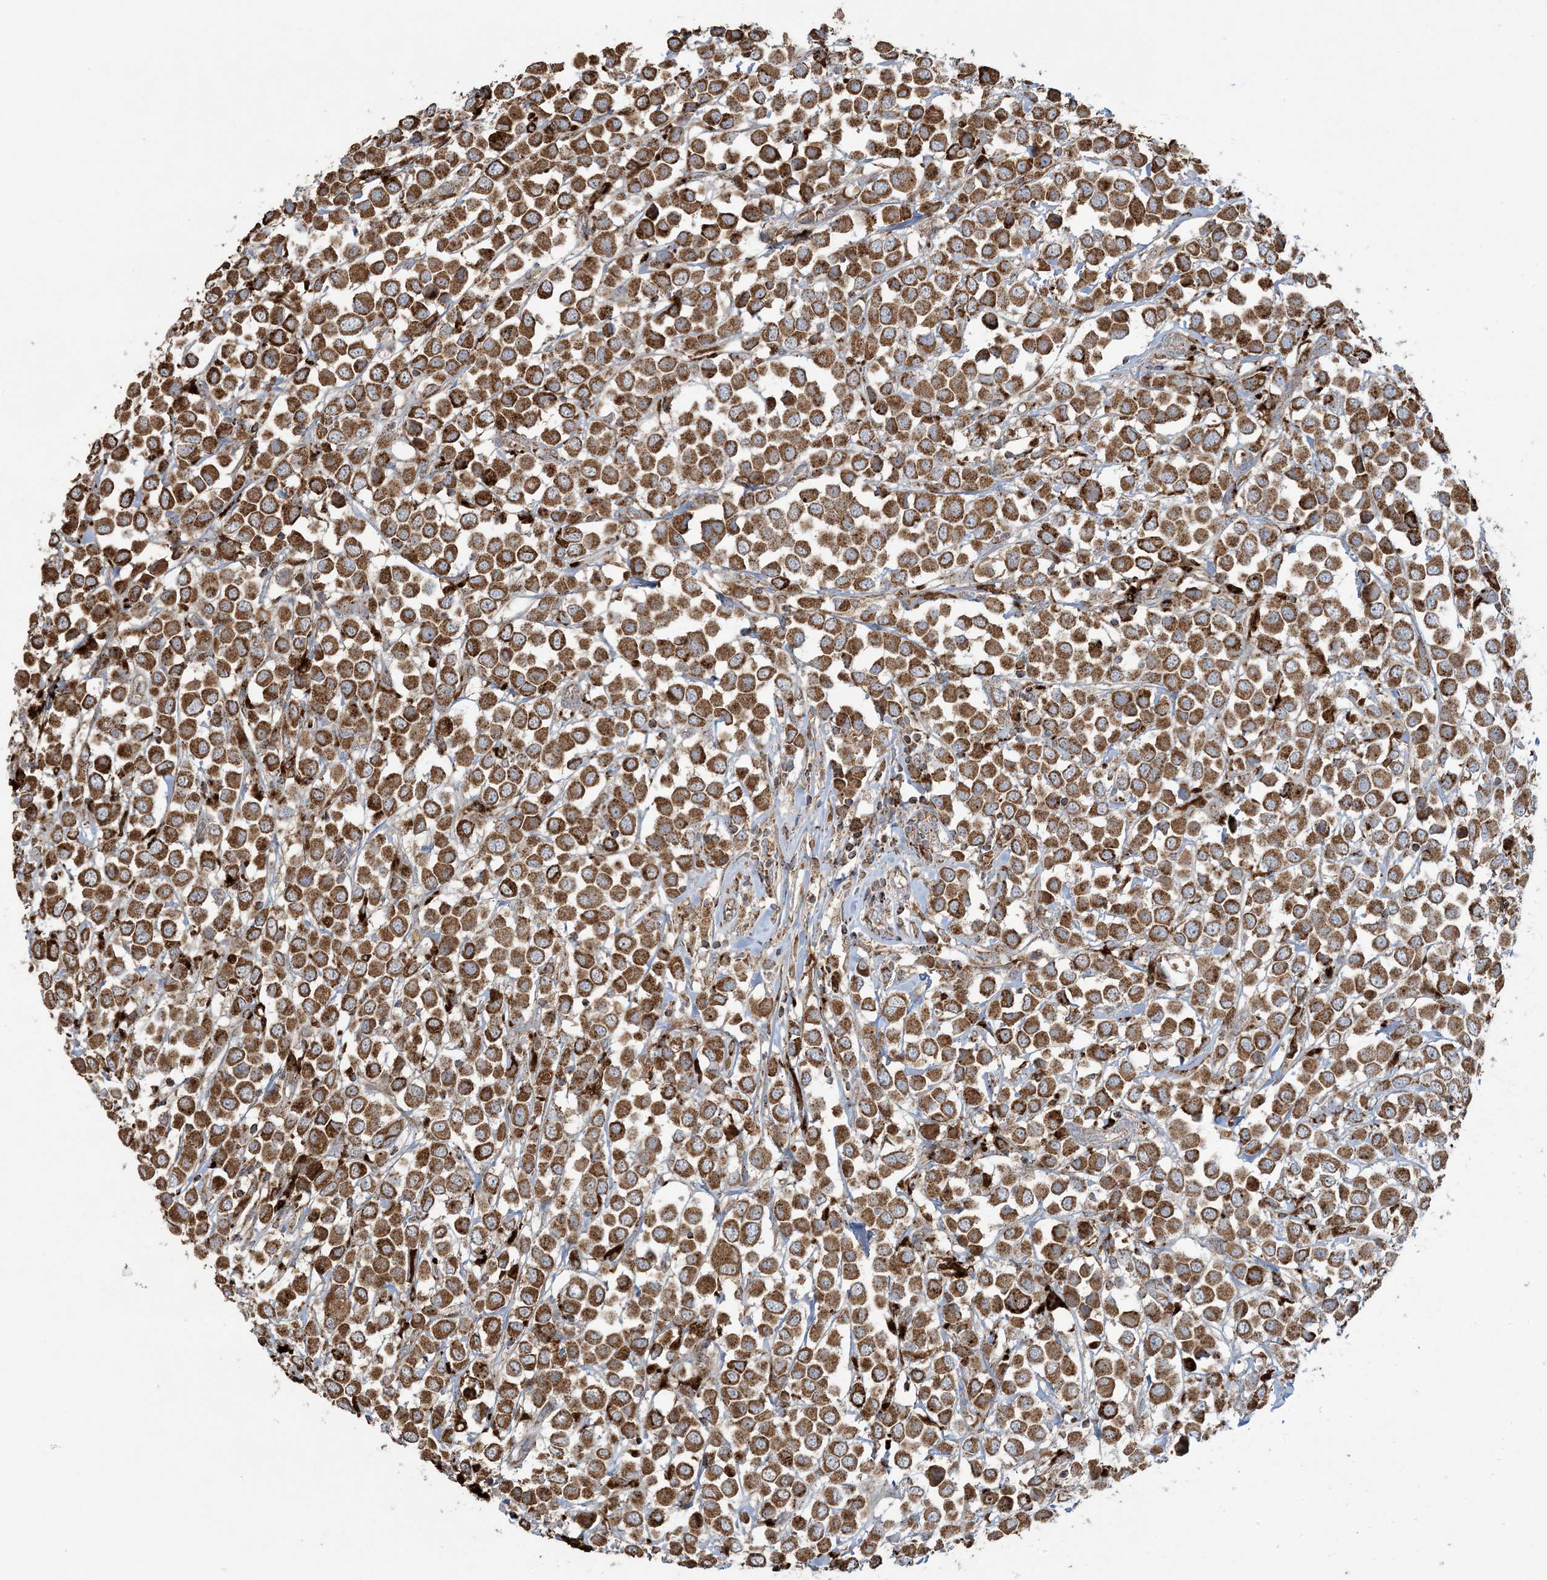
{"staining": {"intensity": "moderate", "quantity": ">75%", "location": "cytoplasmic/membranous"}, "tissue": "breast cancer", "cell_type": "Tumor cells", "image_type": "cancer", "snomed": [{"axis": "morphology", "description": "Duct carcinoma"}, {"axis": "topography", "description": "Breast"}], "caption": "Protein staining of breast infiltrating ductal carcinoma tissue reveals moderate cytoplasmic/membranous expression in approximately >75% of tumor cells.", "gene": "AGA", "patient": {"sex": "female", "age": 61}}